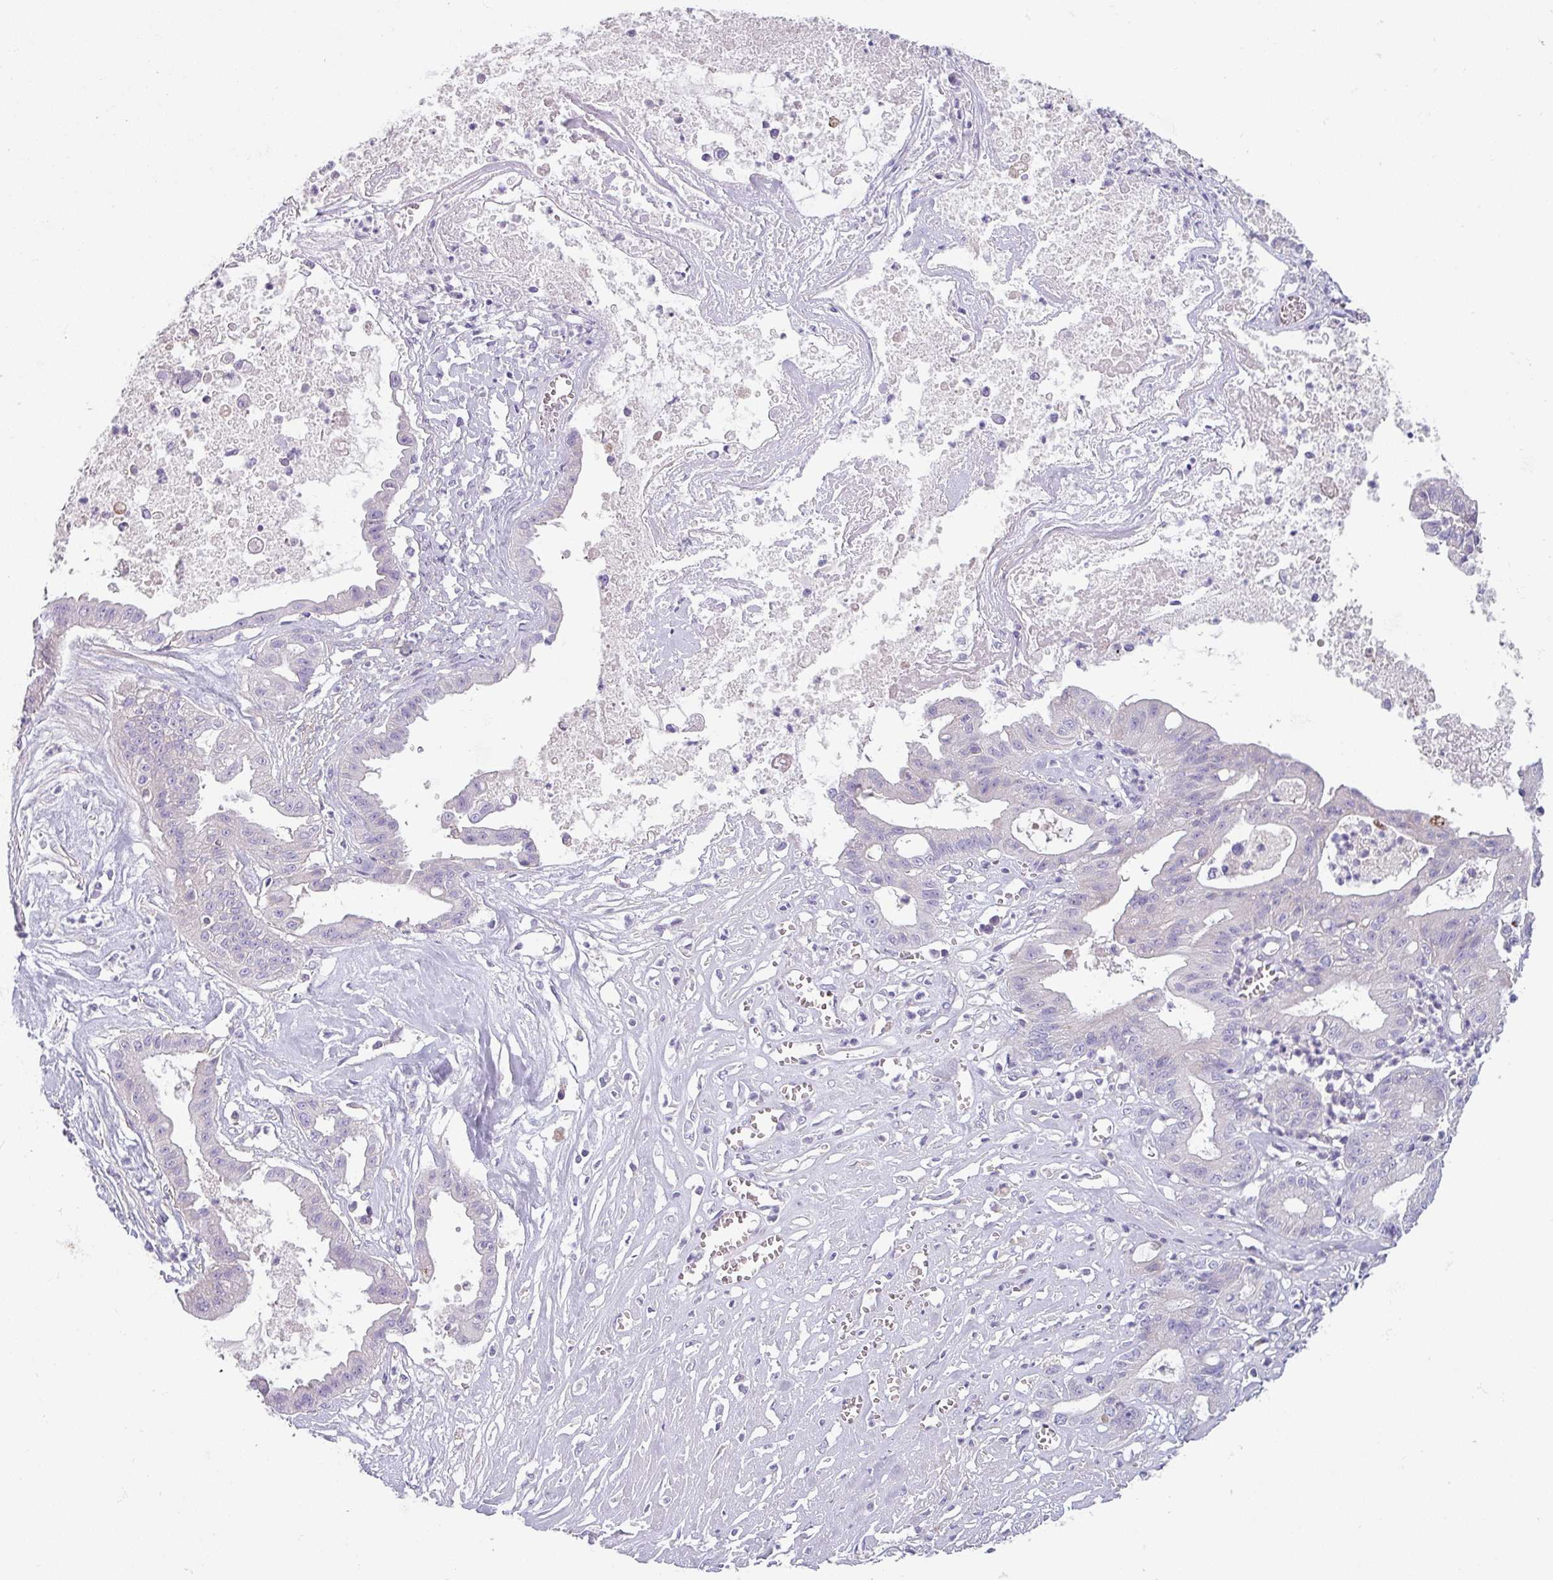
{"staining": {"intensity": "negative", "quantity": "none", "location": "none"}, "tissue": "ovarian cancer", "cell_type": "Tumor cells", "image_type": "cancer", "snomed": [{"axis": "morphology", "description": "Cystadenocarcinoma, mucinous, NOS"}, {"axis": "topography", "description": "Ovary"}], "caption": "Tumor cells show no significant protein staining in ovarian cancer (mucinous cystadenocarcinoma).", "gene": "TMEM132A", "patient": {"sex": "female", "age": 70}}